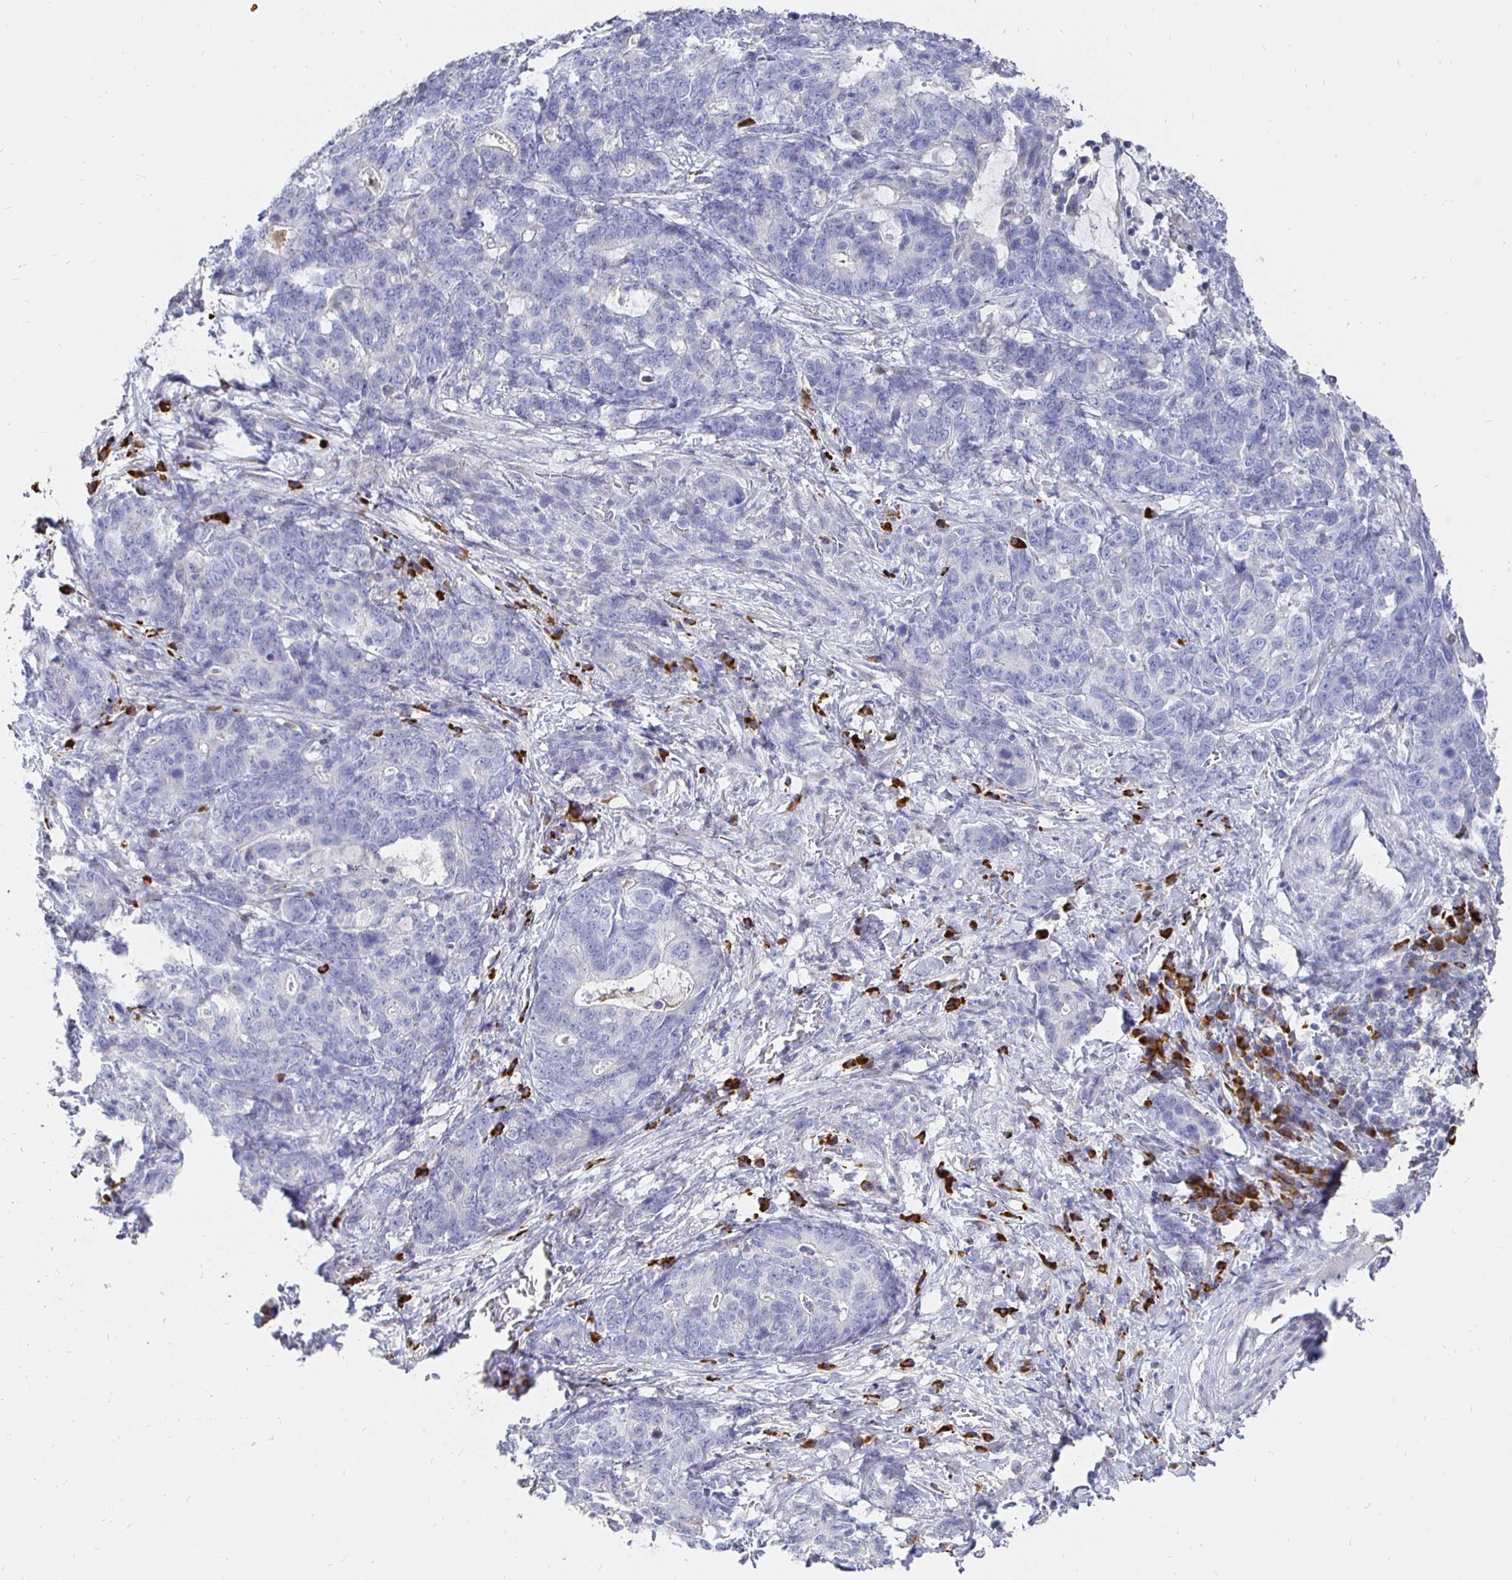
{"staining": {"intensity": "negative", "quantity": "none", "location": "none"}, "tissue": "stomach cancer", "cell_type": "Tumor cells", "image_type": "cancer", "snomed": [{"axis": "morphology", "description": "Normal tissue, NOS"}, {"axis": "morphology", "description": "Adenocarcinoma, NOS"}, {"axis": "topography", "description": "Stomach"}], "caption": "Photomicrograph shows no significant protein positivity in tumor cells of stomach cancer (adenocarcinoma). The staining is performed using DAB brown chromogen with nuclei counter-stained in using hematoxylin.", "gene": "CXCR3", "patient": {"sex": "female", "age": 64}}